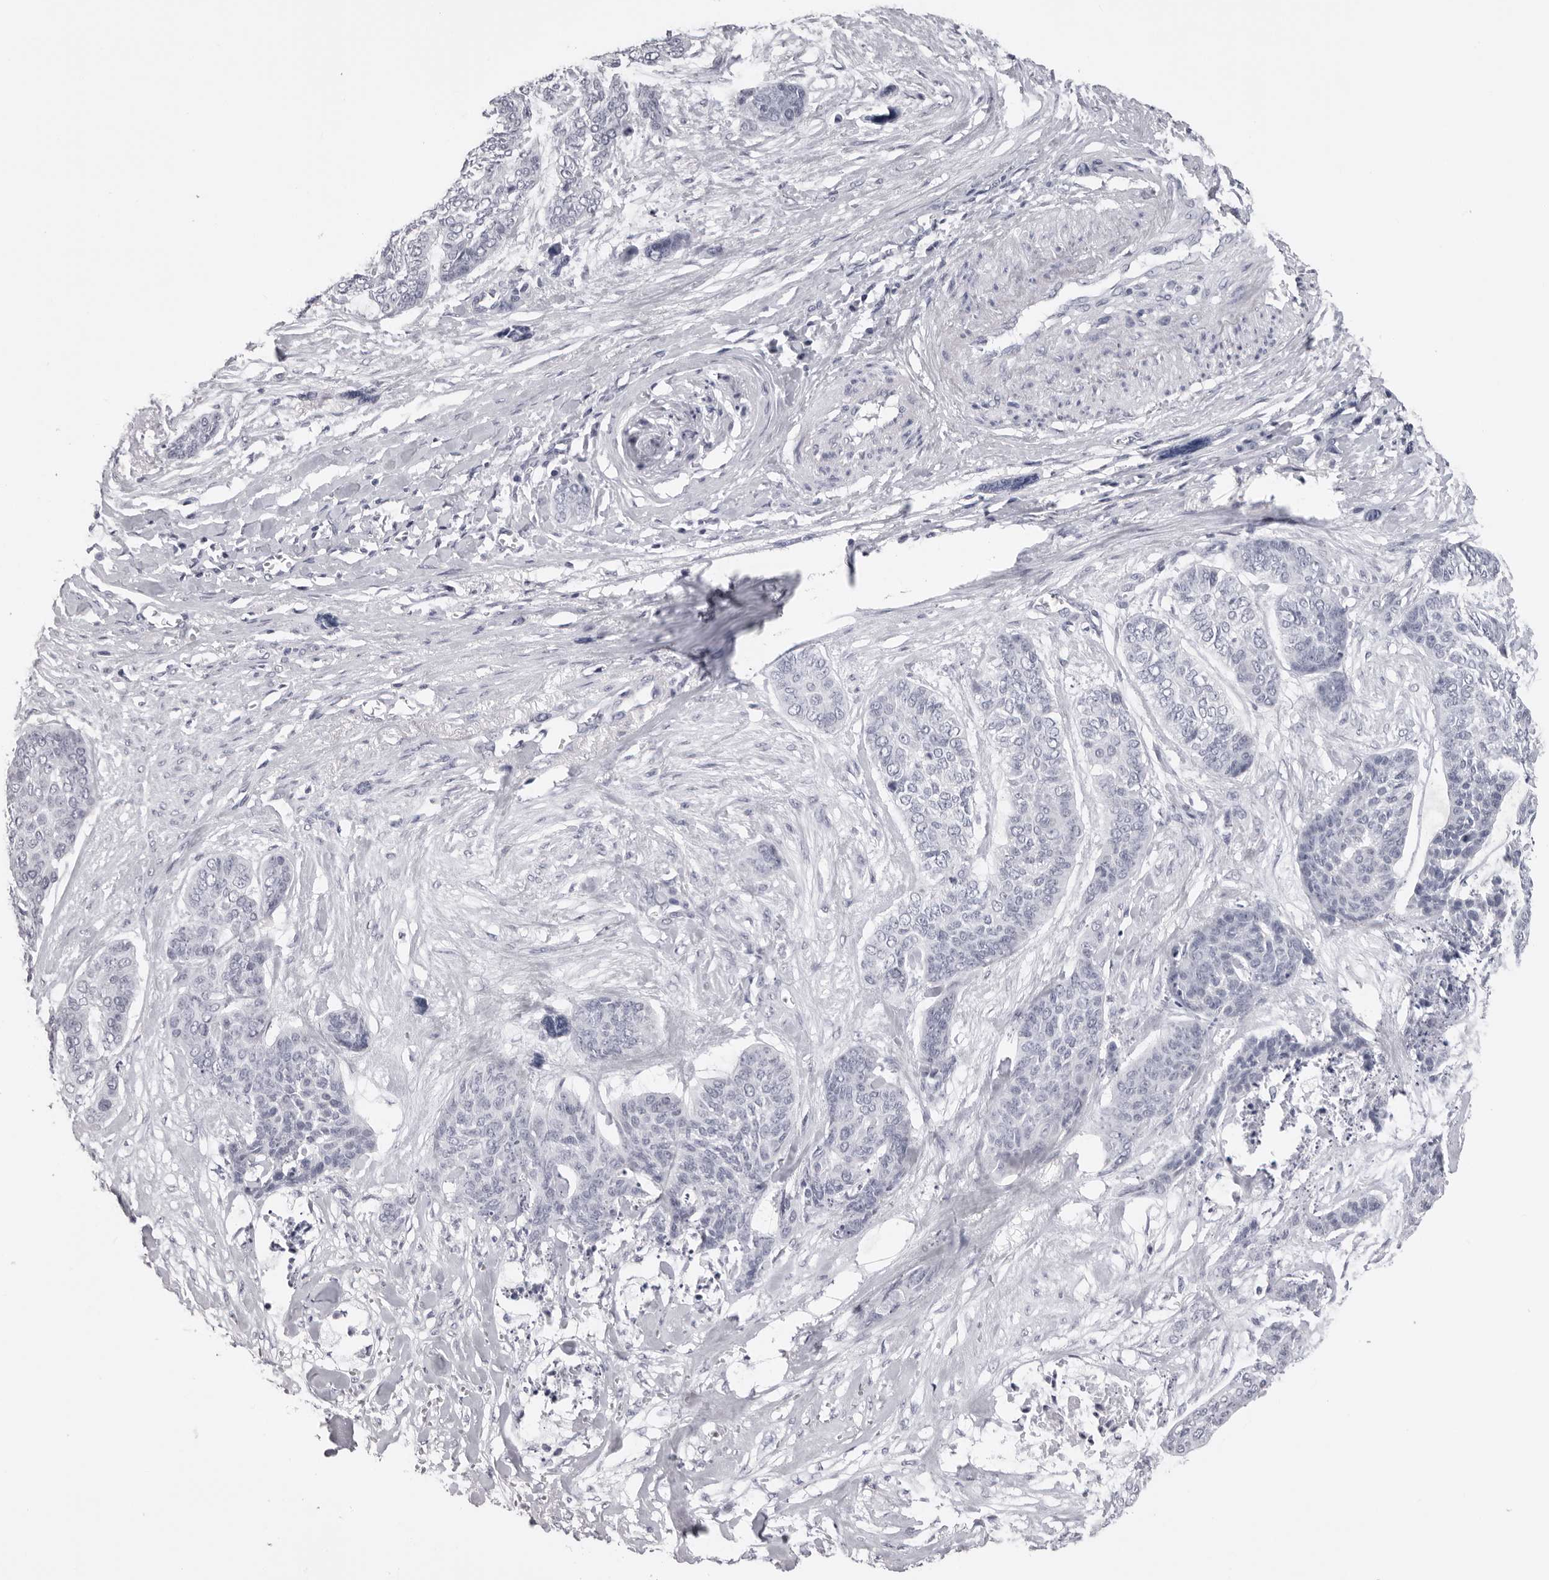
{"staining": {"intensity": "negative", "quantity": "none", "location": "none"}, "tissue": "skin cancer", "cell_type": "Tumor cells", "image_type": "cancer", "snomed": [{"axis": "morphology", "description": "Basal cell carcinoma"}, {"axis": "topography", "description": "Skin"}], "caption": "Immunohistochemical staining of human skin basal cell carcinoma displays no significant positivity in tumor cells. The staining is performed using DAB brown chromogen with nuclei counter-stained in using hematoxylin.", "gene": "DNALI1", "patient": {"sex": "female", "age": 64}}